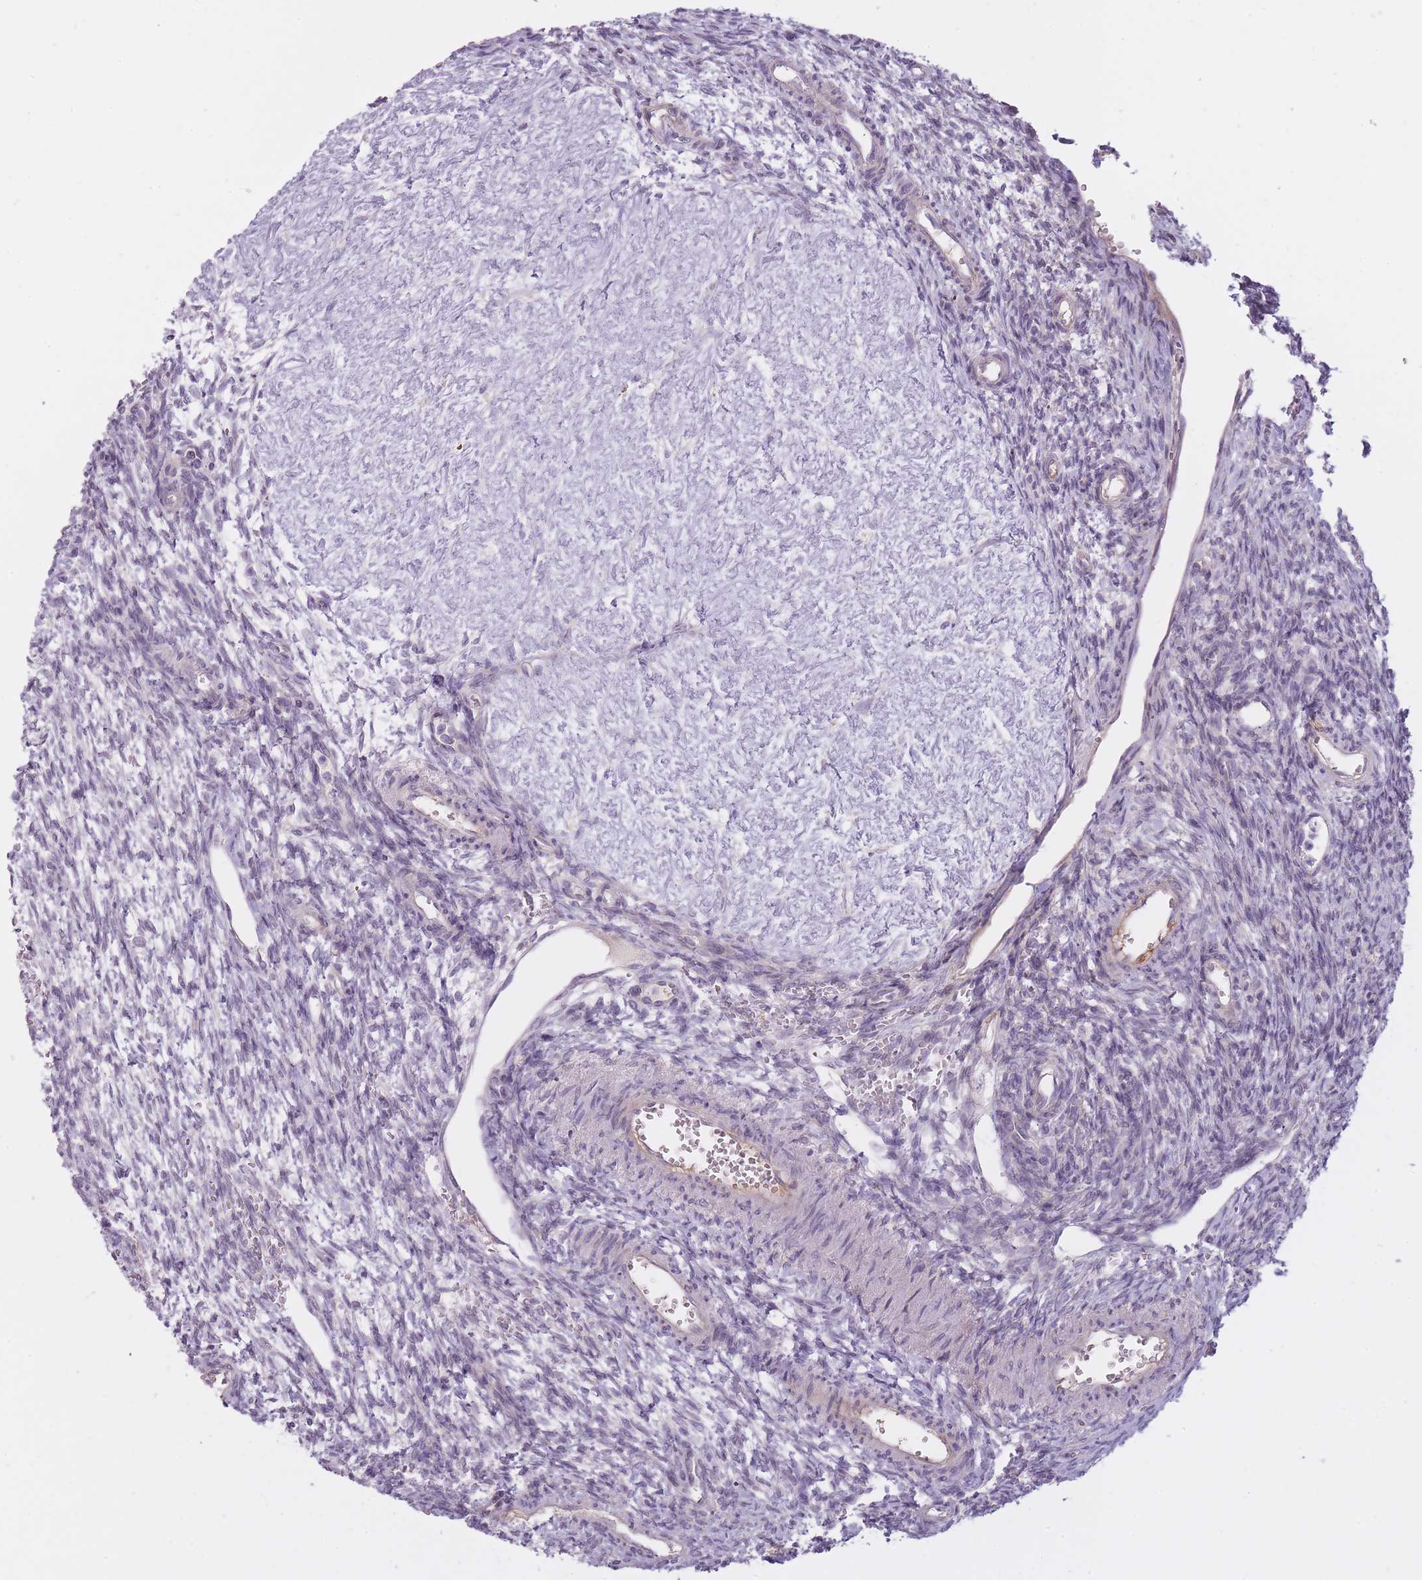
{"staining": {"intensity": "negative", "quantity": "none", "location": "none"}, "tissue": "ovary", "cell_type": "Ovarian stroma cells", "image_type": "normal", "snomed": [{"axis": "morphology", "description": "Normal tissue, NOS"}, {"axis": "topography", "description": "Ovary"}], "caption": "DAB (3,3'-diaminobenzidine) immunohistochemical staining of unremarkable ovary displays no significant positivity in ovarian stroma cells. (DAB (3,3'-diaminobenzidine) IHC with hematoxylin counter stain).", "gene": "PGRMC2", "patient": {"sex": "female", "age": 39}}